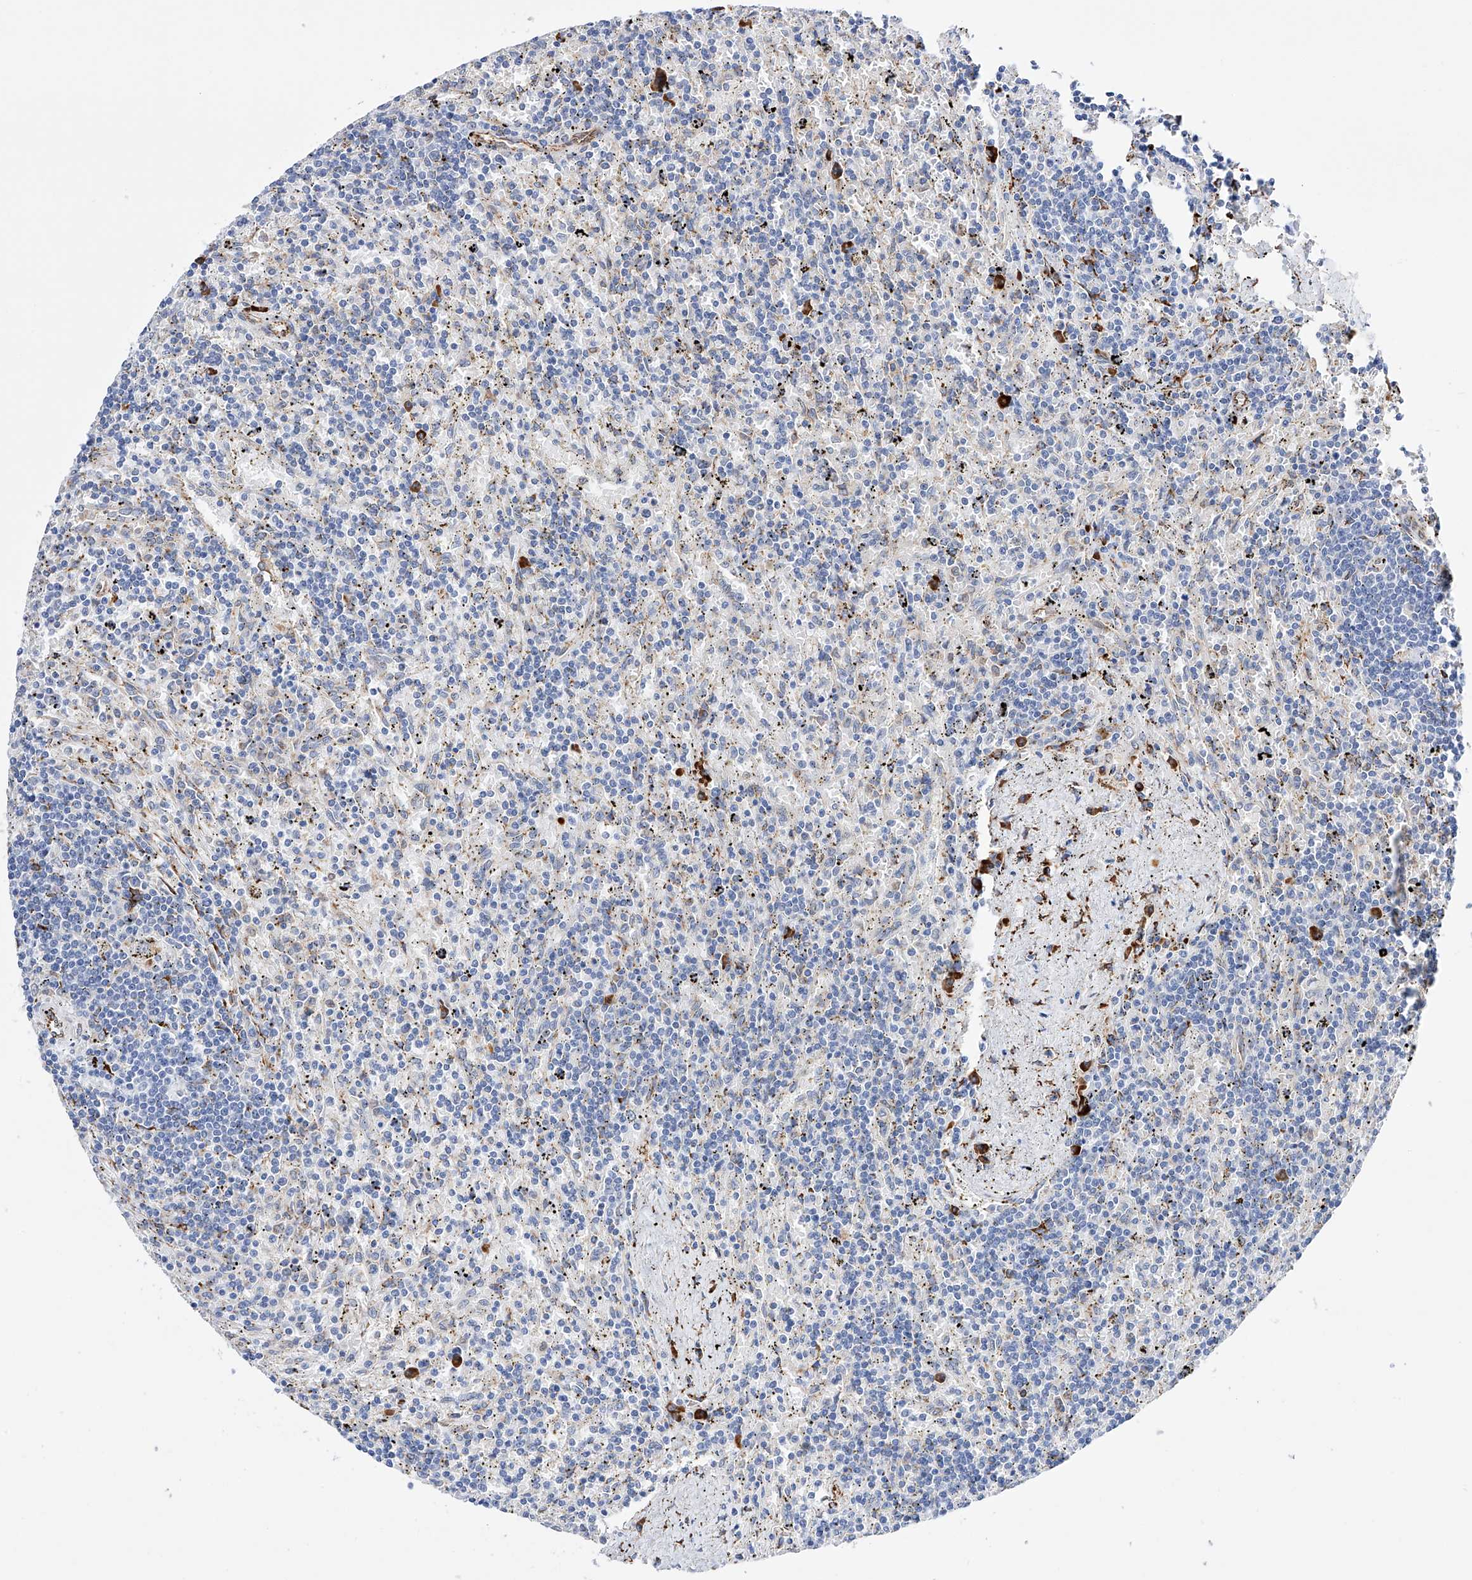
{"staining": {"intensity": "negative", "quantity": "none", "location": "none"}, "tissue": "lymphoma", "cell_type": "Tumor cells", "image_type": "cancer", "snomed": [{"axis": "morphology", "description": "Malignant lymphoma, non-Hodgkin's type, Low grade"}, {"axis": "topography", "description": "Spleen"}], "caption": "This is an IHC image of human lymphoma. There is no expression in tumor cells.", "gene": "PDIA5", "patient": {"sex": "male", "age": 76}}